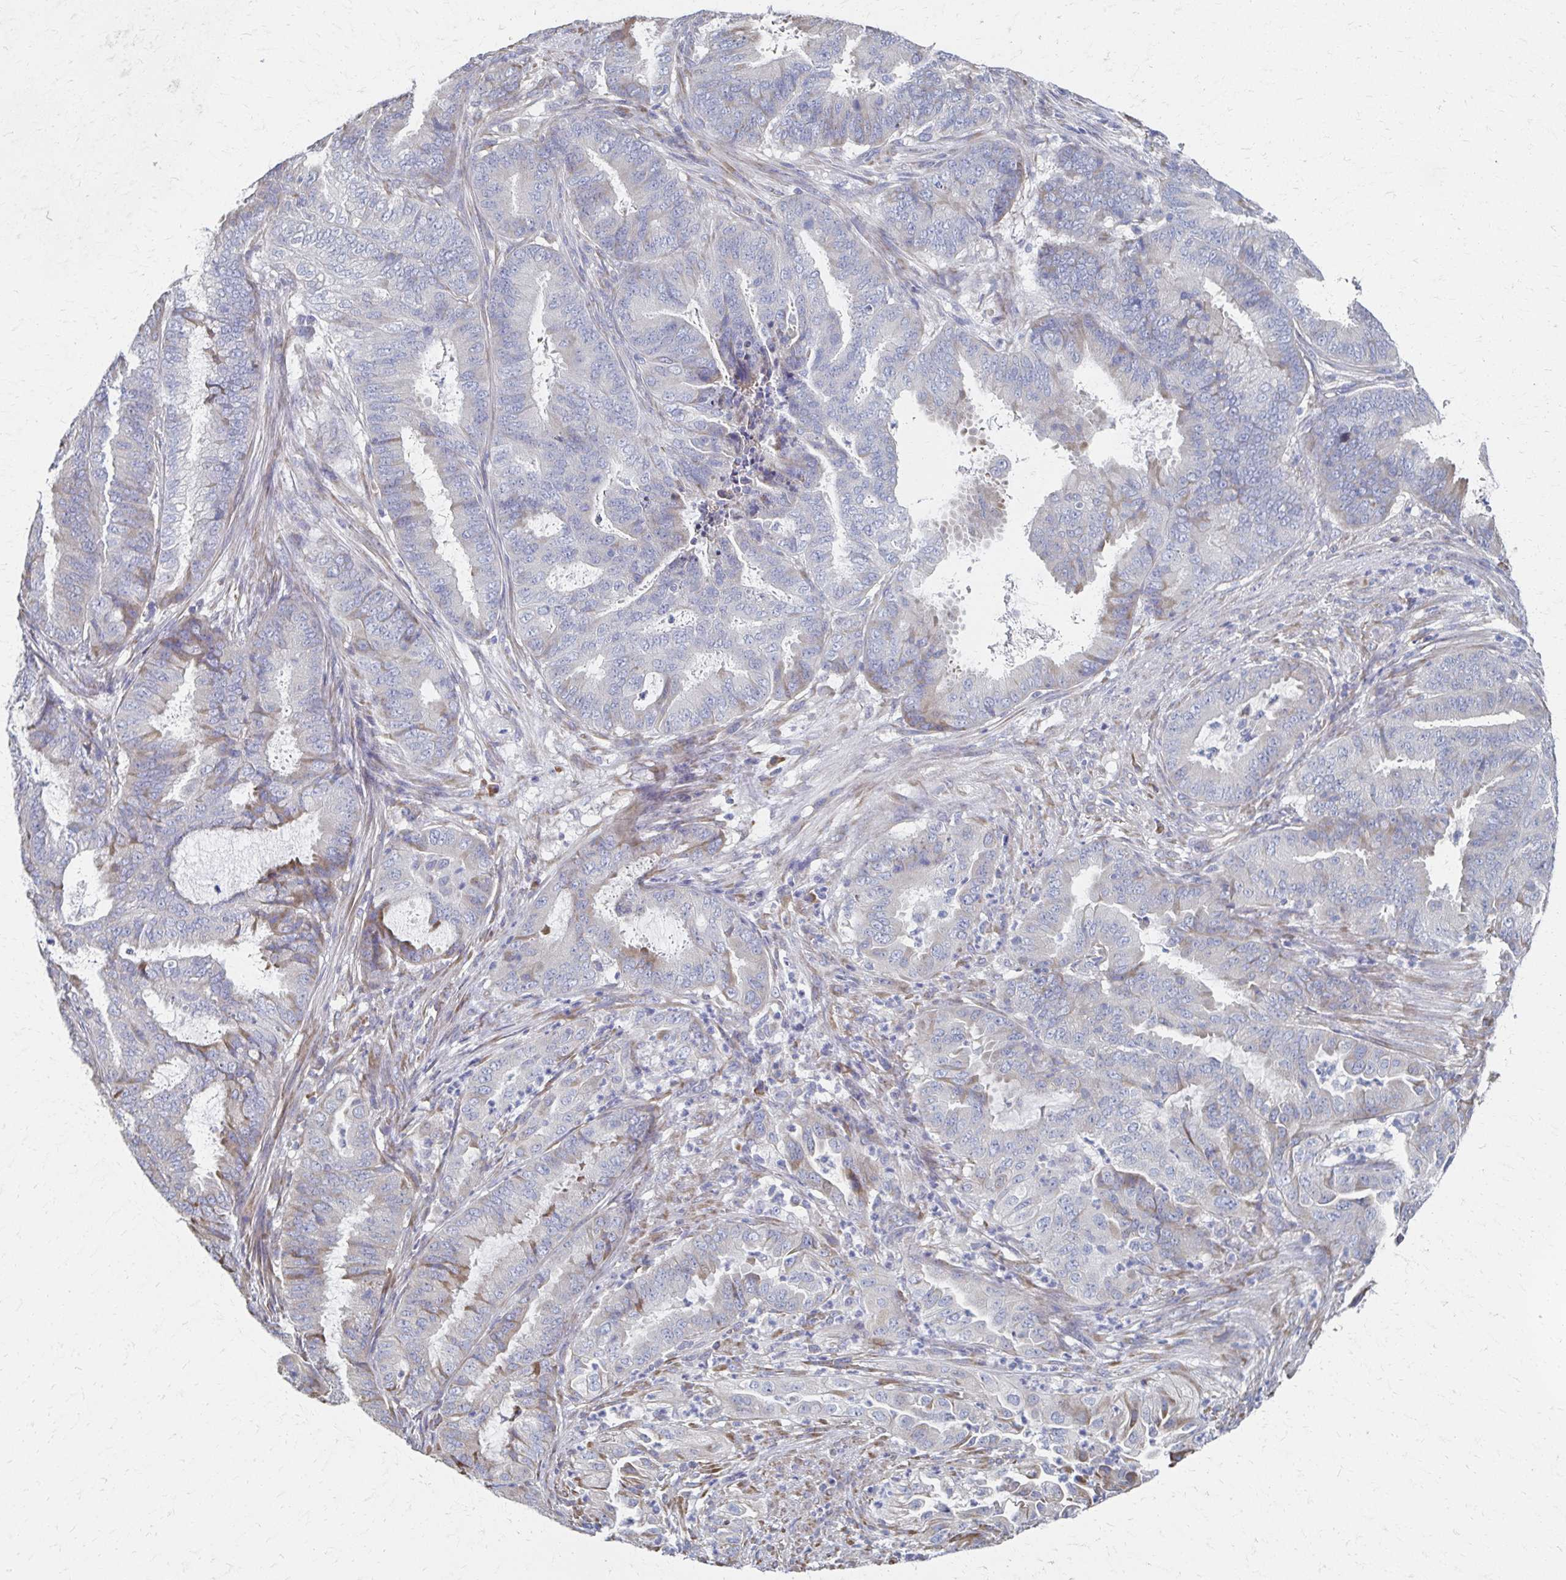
{"staining": {"intensity": "negative", "quantity": "none", "location": "none"}, "tissue": "endometrial cancer", "cell_type": "Tumor cells", "image_type": "cancer", "snomed": [{"axis": "morphology", "description": "Adenocarcinoma, NOS"}, {"axis": "topography", "description": "Endometrium"}], "caption": "A high-resolution micrograph shows IHC staining of endometrial cancer (adenocarcinoma), which shows no significant positivity in tumor cells. (Immunohistochemistry, brightfield microscopy, high magnification).", "gene": "ATP1A3", "patient": {"sex": "female", "age": 51}}